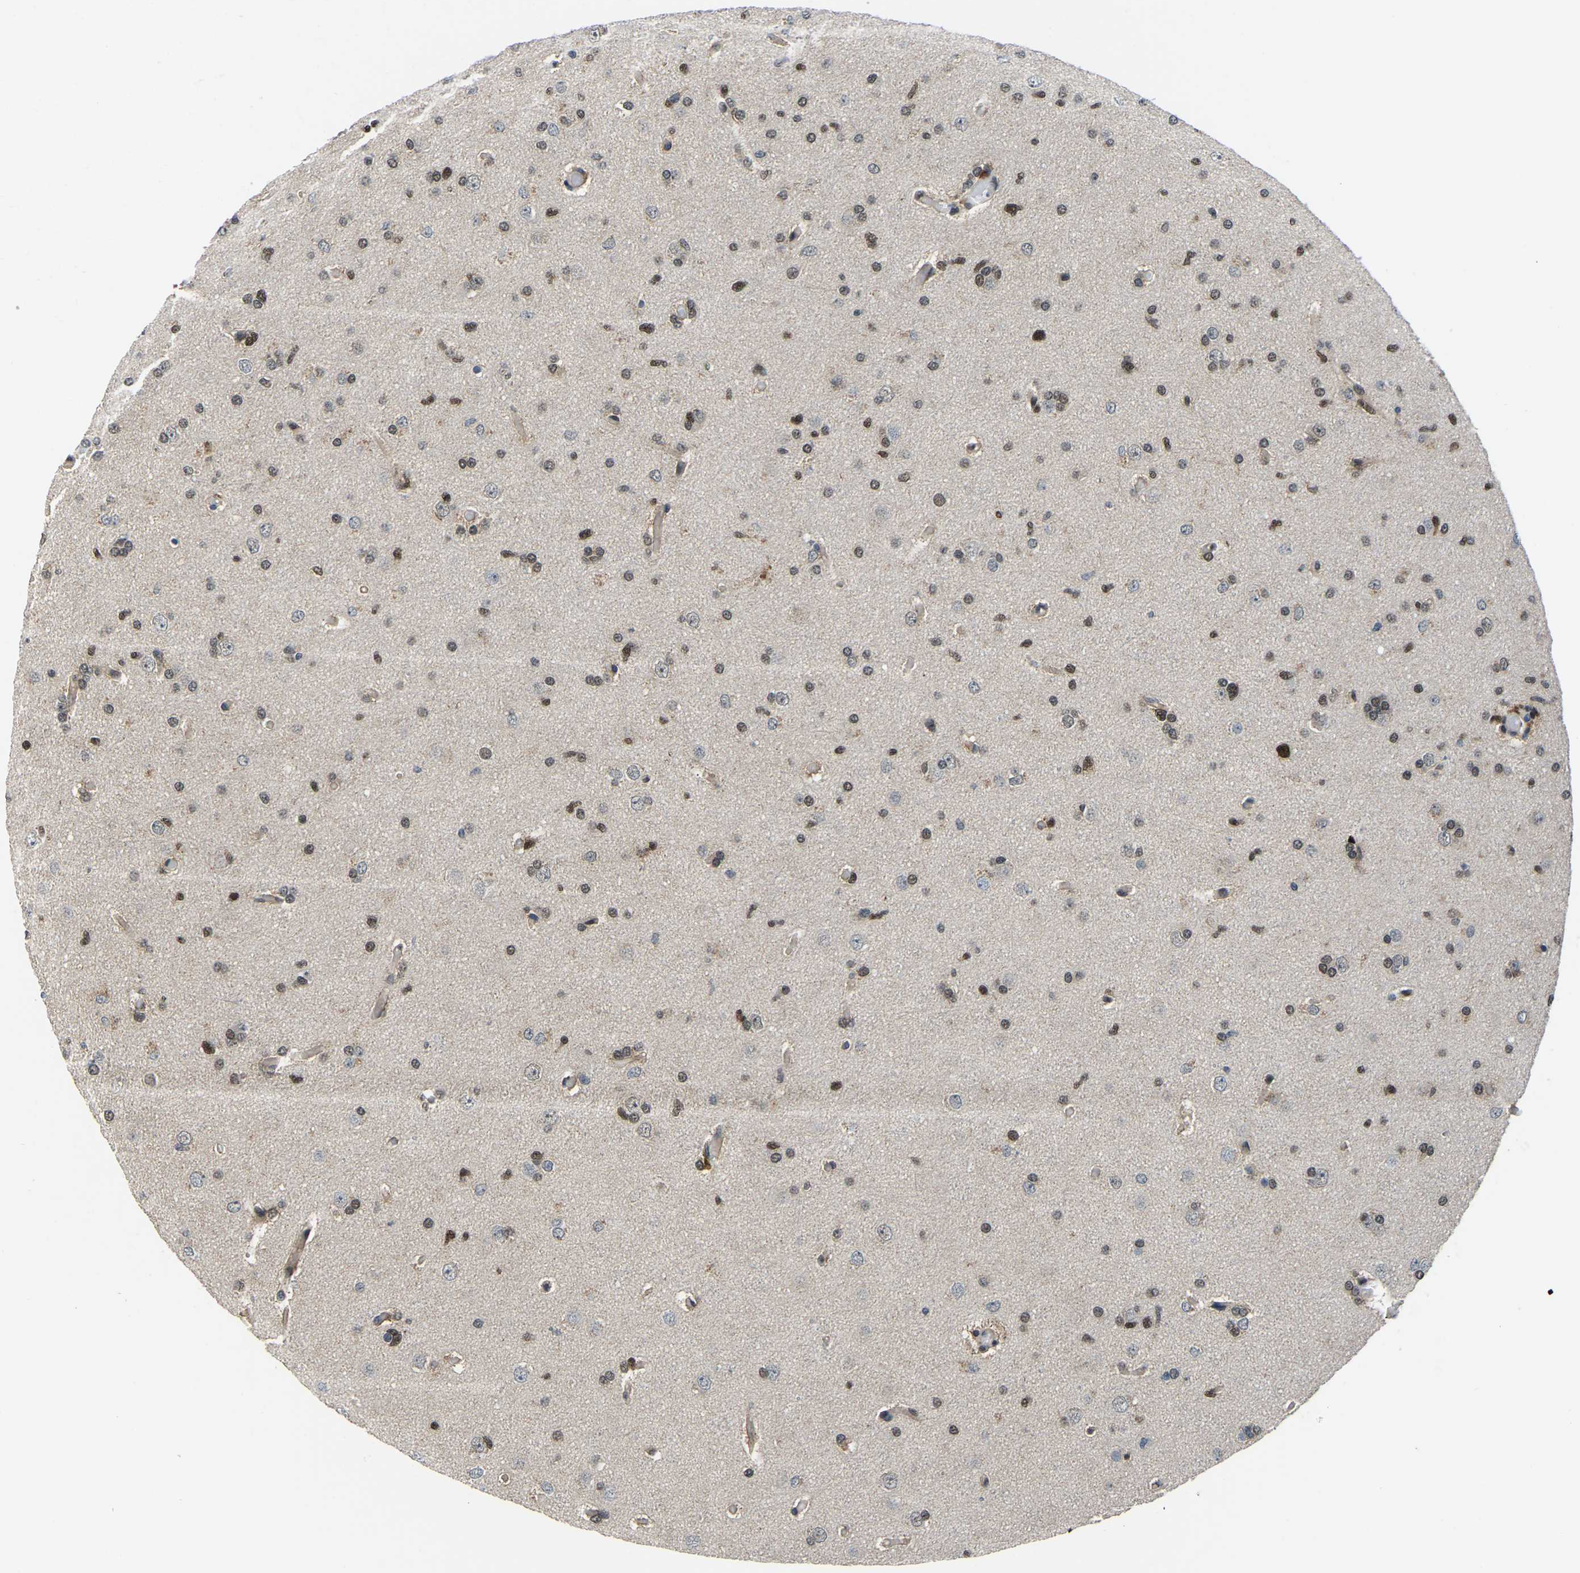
{"staining": {"intensity": "weak", "quantity": "25%-75%", "location": "nuclear"}, "tissue": "glioma", "cell_type": "Tumor cells", "image_type": "cancer", "snomed": [{"axis": "morphology", "description": "Glioma, malignant, High grade"}, {"axis": "topography", "description": "Cerebral cortex"}], "caption": "Protein expression analysis of high-grade glioma (malignant) reveals weak nuclear expression in approximately 25%-75% of tumor cells.", "gene": "DFFA", "patient": {"sex": "female", "age": 36}}